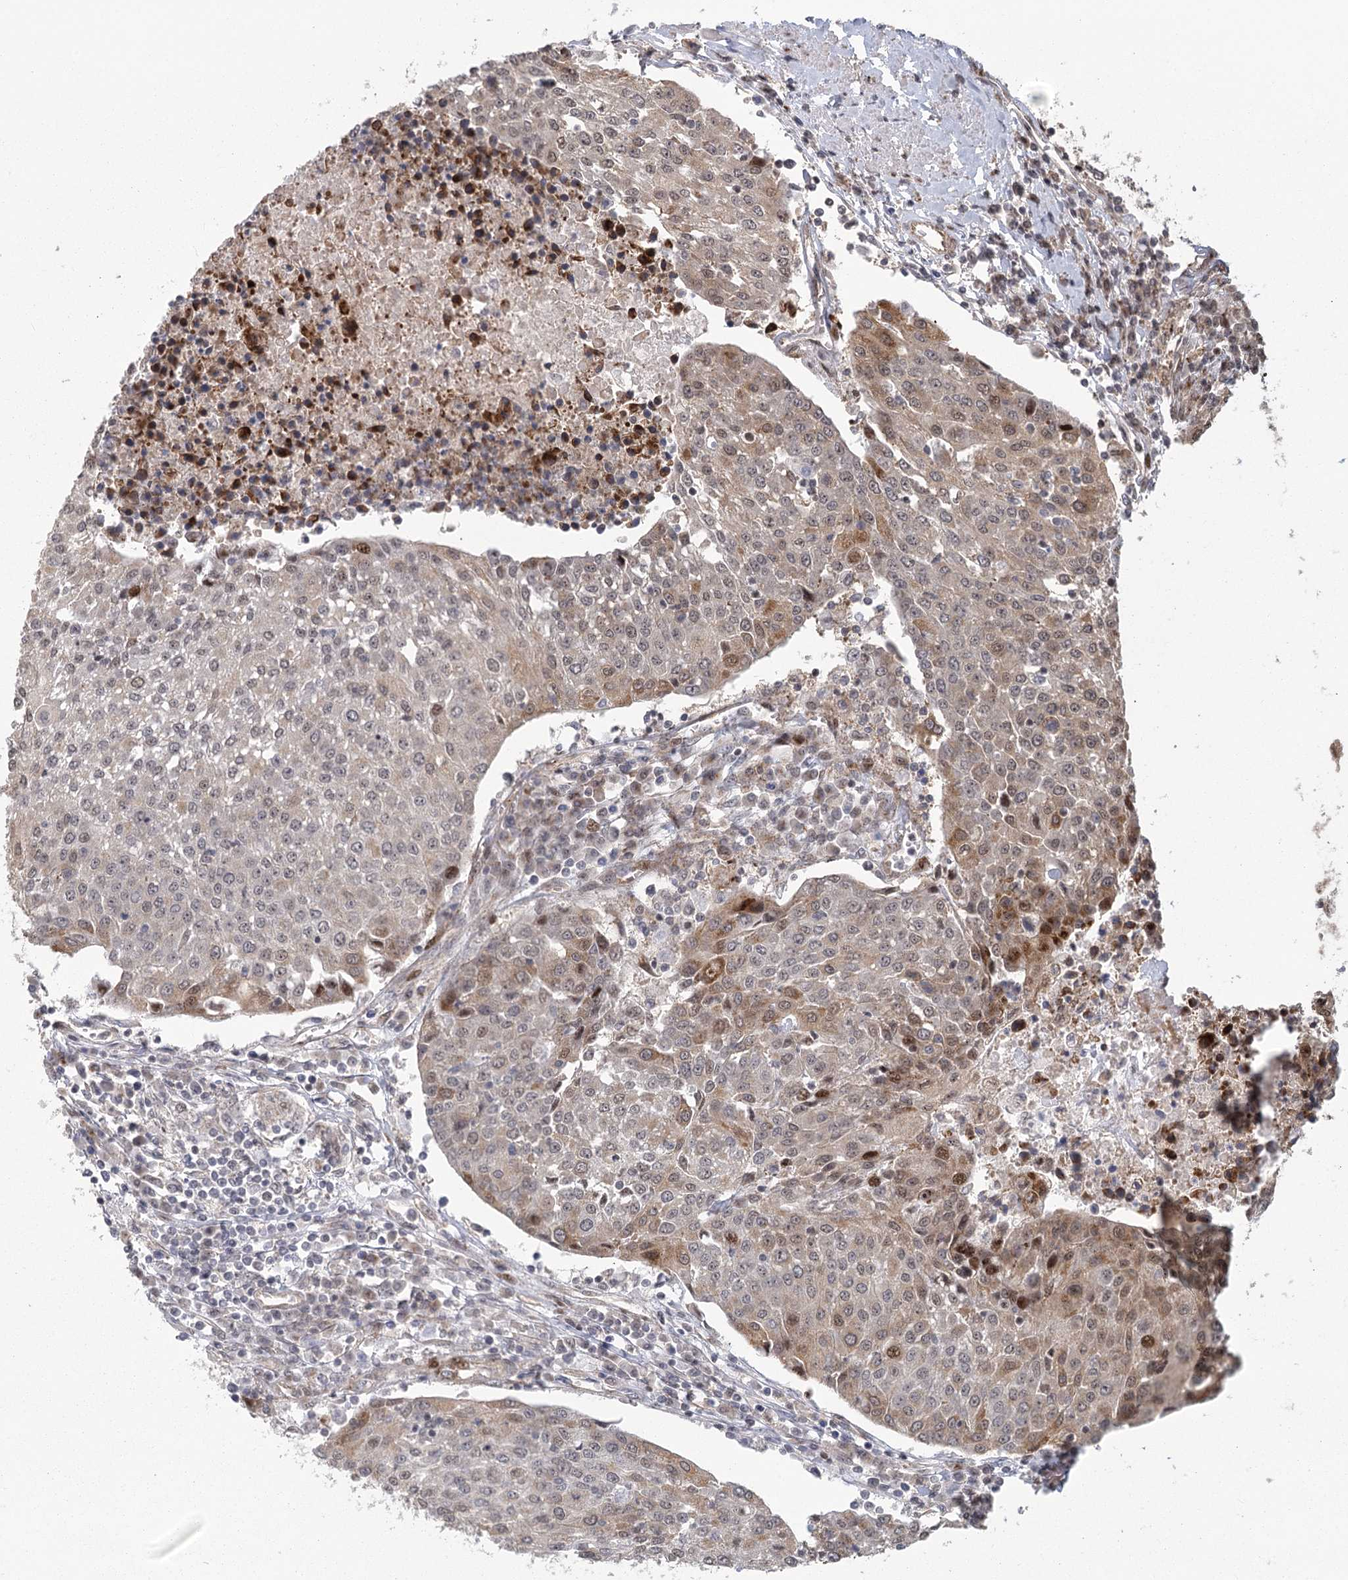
{"staining": {"intensity": "moderate", "quantity": "<25%", "location": "cytoplasmic/membranous,nuclear"}, "tissue": "urothelial cancer", "cell_type": "Tumor cells", "image_type": "cancer", "snomed": [{"axis": "morphology", "description": "Urothelial carcinoma, High grade"}, {"axis": "topography", "description": "Urinary bladder"}], "caption": "DAB (3,3'-diaminobenzidine) immunohistochemical staining of human high-grade urothelial carcinoma displays moderate cytoplasmic/membranous and nuclear protein expression in approximately <25% of tumor cells.", "gene": "PARM1", "patient": {"sex": "female", "age": 85}}